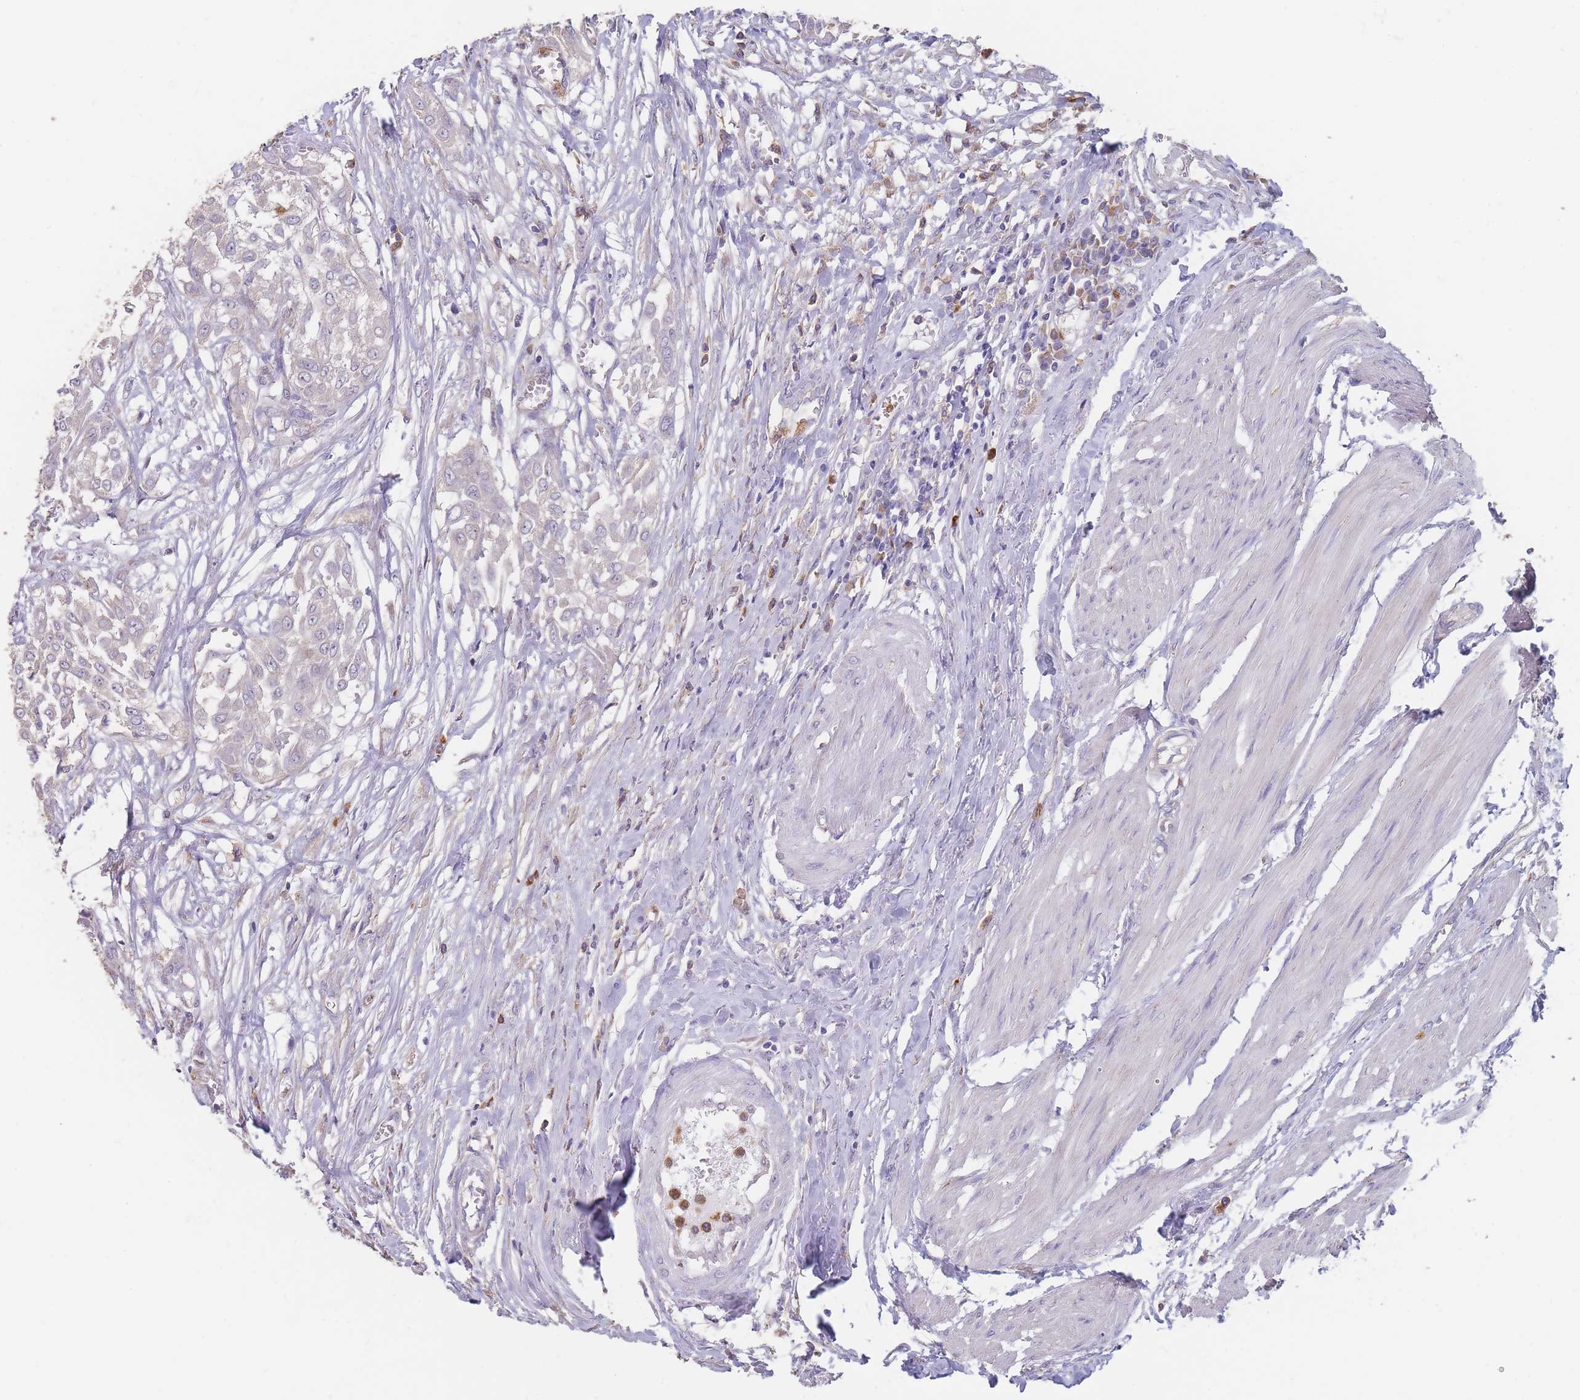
{"staining": {"intensity": "negative", "quantity": "none", "location": "none"}, "tissue": "urothelial cancer", "cell_type": "Tumor cells", "image_type": "cancer", "snomed": [{"axis": "morphology", "description": "Urothelial carcinoma, High grade"}, {"axis": "topography", "description": "Urinary bladder"}], "caption": "The histopathology image demonstrates no staining of tumor cells in urothelial cancer.", "gene": "CLEC12A", "patient": {"sex": "male", "age": 57}}